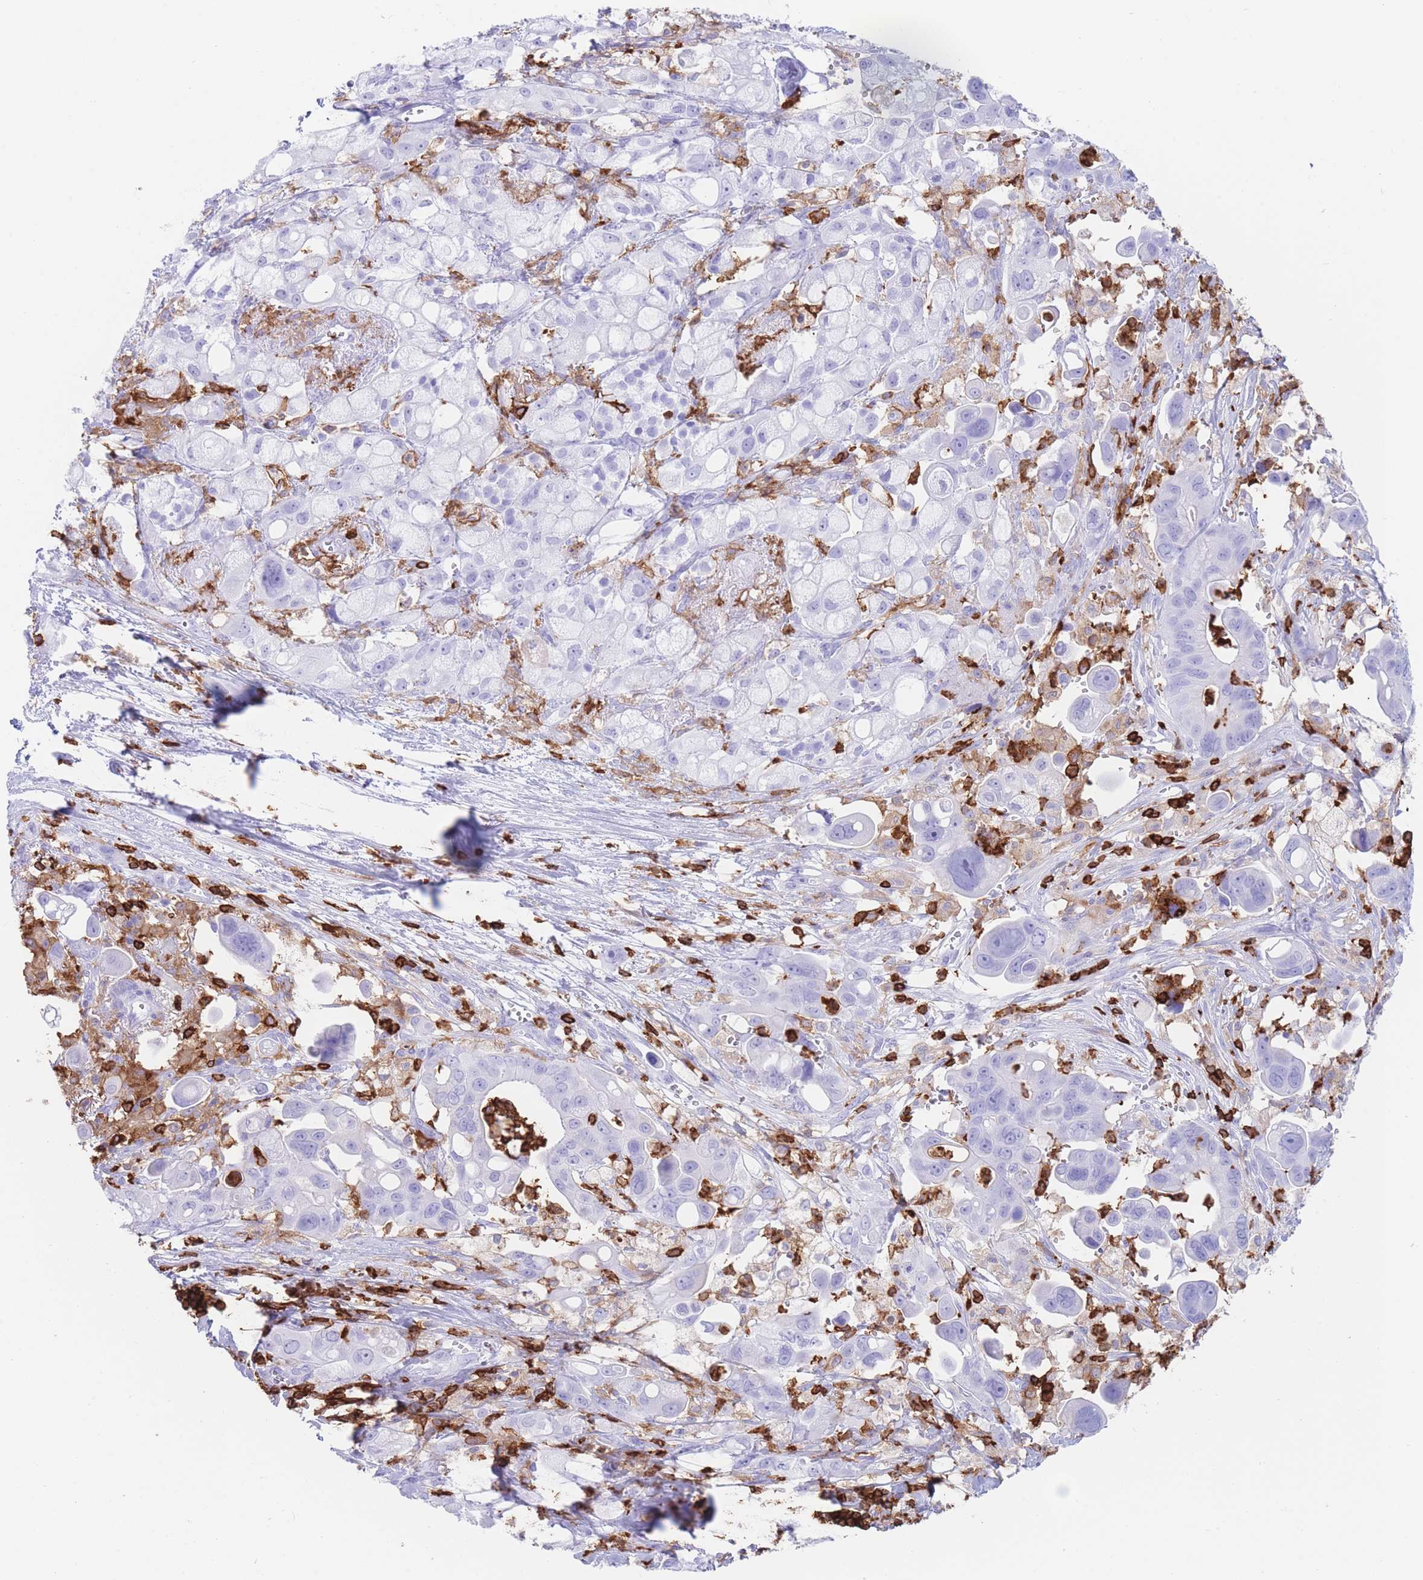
{"staining": {"intensity": "negative", "quantity": "none", "location": "none"}, "tissue": "pancreatic cancer", "cell_type": "Tumor cells", "image_type": "cancer", "snomed": [{"axis": "morphology", "description": "Adenocarcinoma, NOS"}, {"axis": "topography", "description": "Pancreas"}], "caption": "An immunohistochemistry histopathology image of pancreatic cancer (adenocarcinoma) is shown. There is no staining in tumor cells of pancreatic cancer (adenocarcinoma). (Immunohistochemistry (ihc), brightfield microscopy, high magnification).", "gene": "CORO1A", "patient": {"sex": "male", "age": 68}}